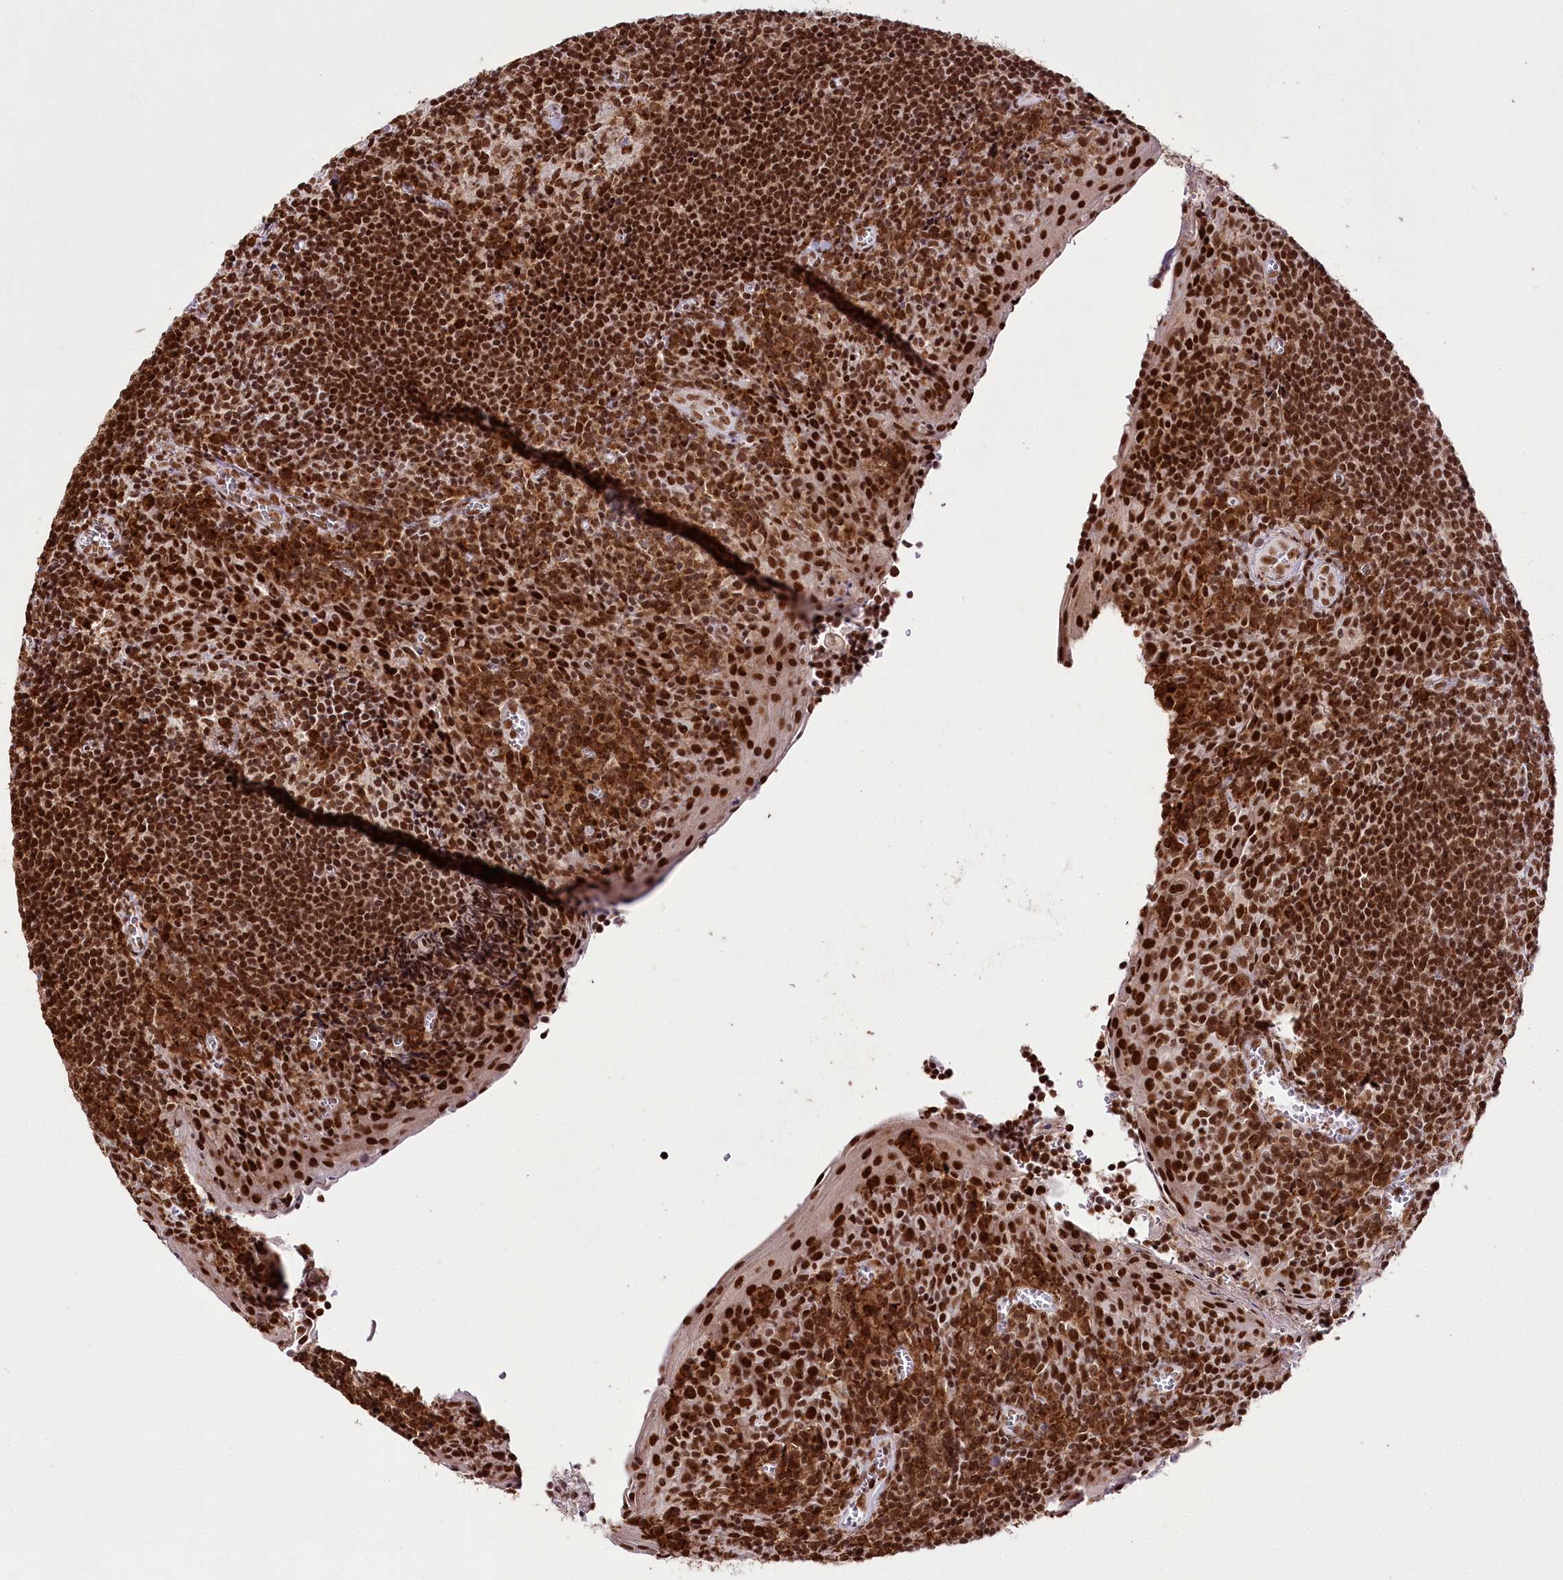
{"staining": {"intensity": "strong", "quantity": ">75%", "location": "nuclear"}, "tissue": "tonsil", "cell_type": "Germinal center cells", "image_type": "normal", "snomed": [{"axis": "morphology", "description": "Normal tissue, NOS"}, {"axis": "topography", "description": "Tonsil"}], "caption": "Brown immunohistochemical staining in benign tonsil demonstrates strong nuclear expression in approximately >75% of germinal center cells.", "gene": "SMARCE1", "patient": {"sex": "male", "age": 27}}